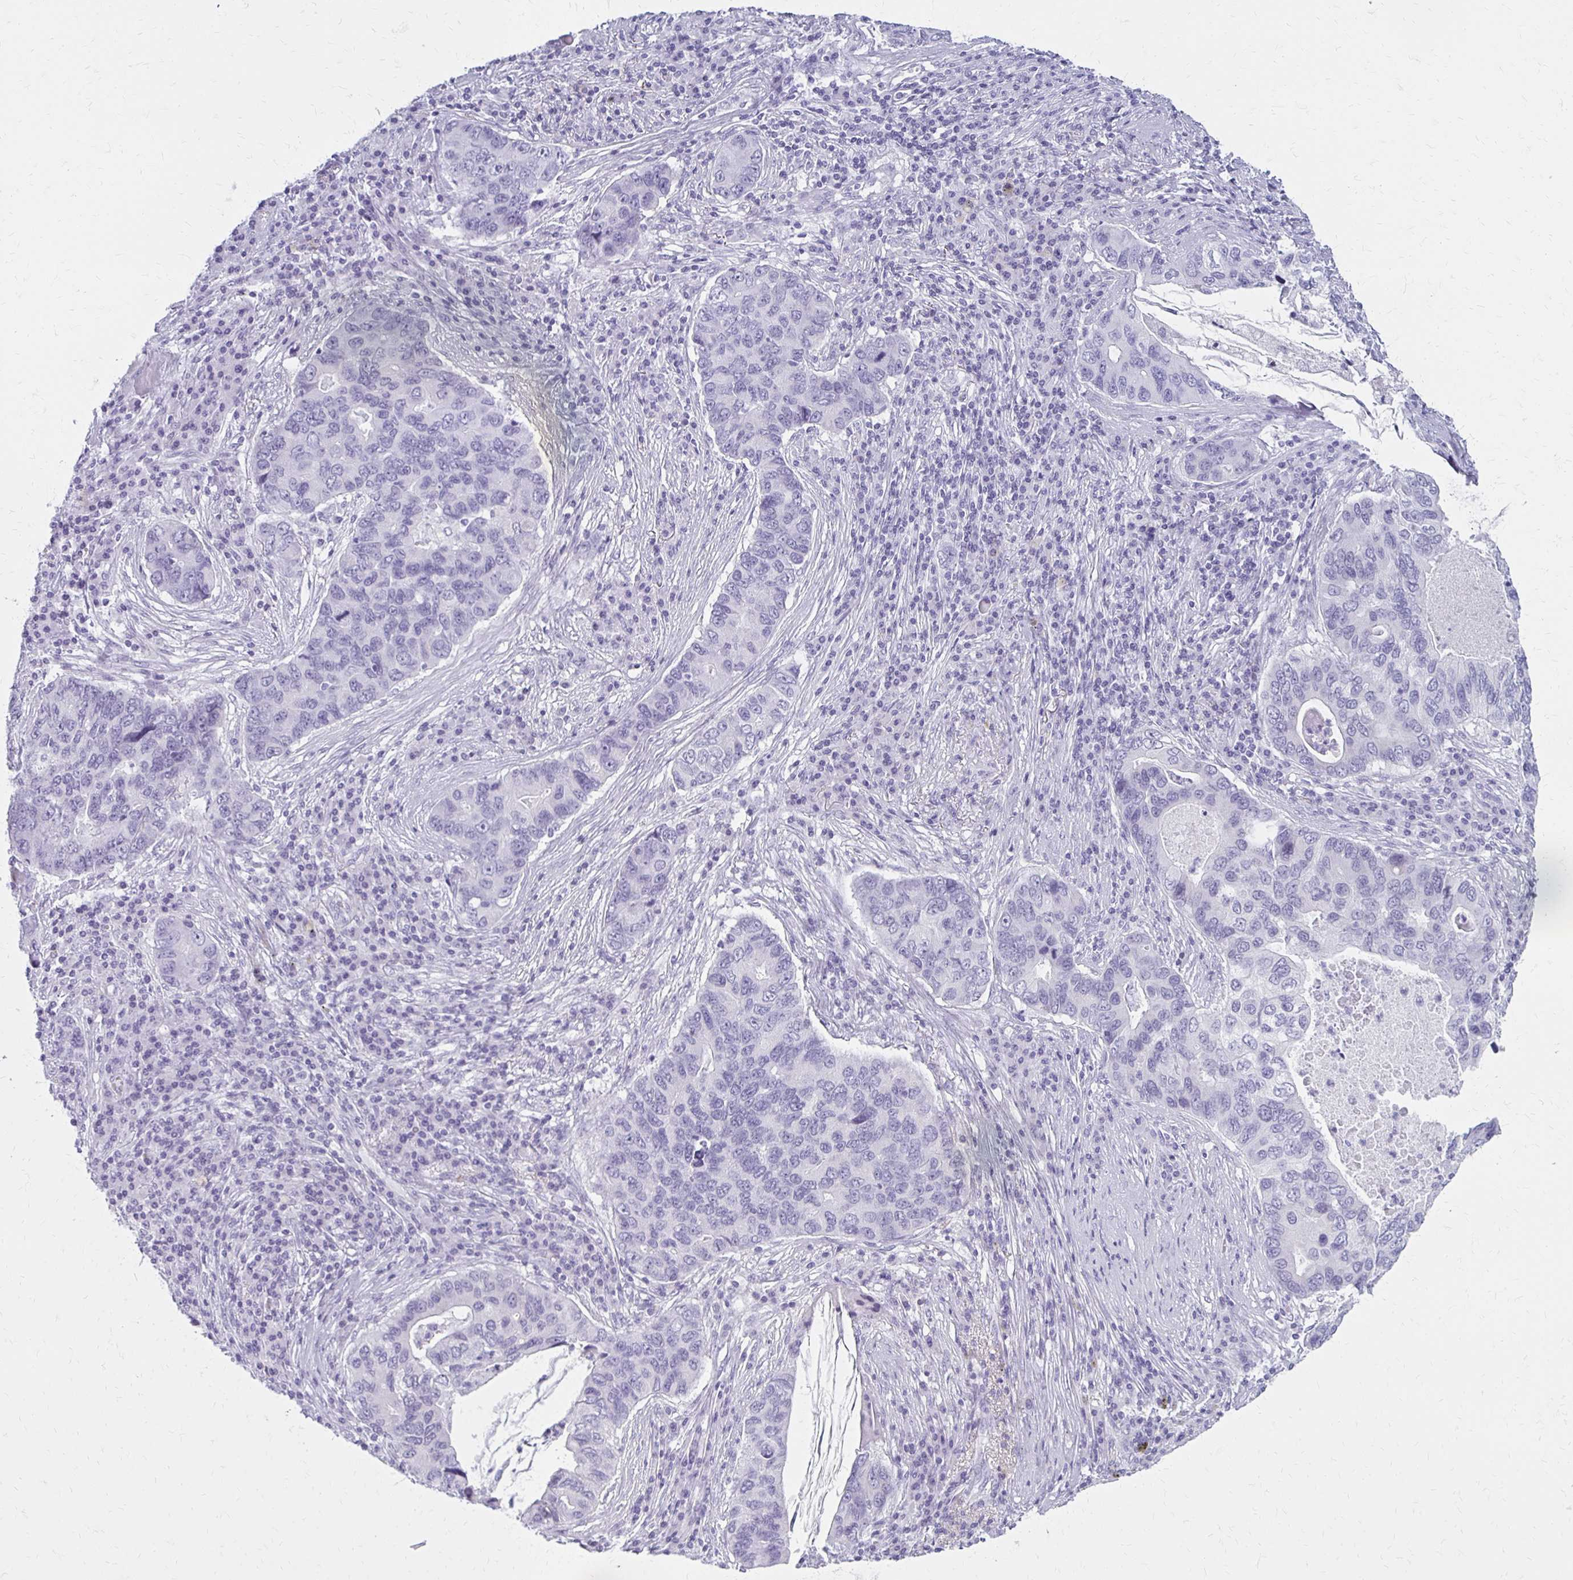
{"staining": {"intensity": "negative", "quantity": "none", "location": "none"}, "tissue": "lung cancer", "cell_type": "Tumor cells", "image_type": "cancer", "snomed": [{"axis": "morphology", "description": "Adenocarcinoma, NOS"}, {"axis": "morphology", "description": "Adenocarcinoma, metastatic, NOS"}, {"axis": "topography", "description": "Lymph node"}, {"axis": "topography", "description": "Lung"}], "caption": "Immunohistochemical staining of human lung metastatic adenocarcinoma reveals no significant positivity in tumor cells.", "gene": "IVL", "patient": {"sex": "female", "age": 54}}